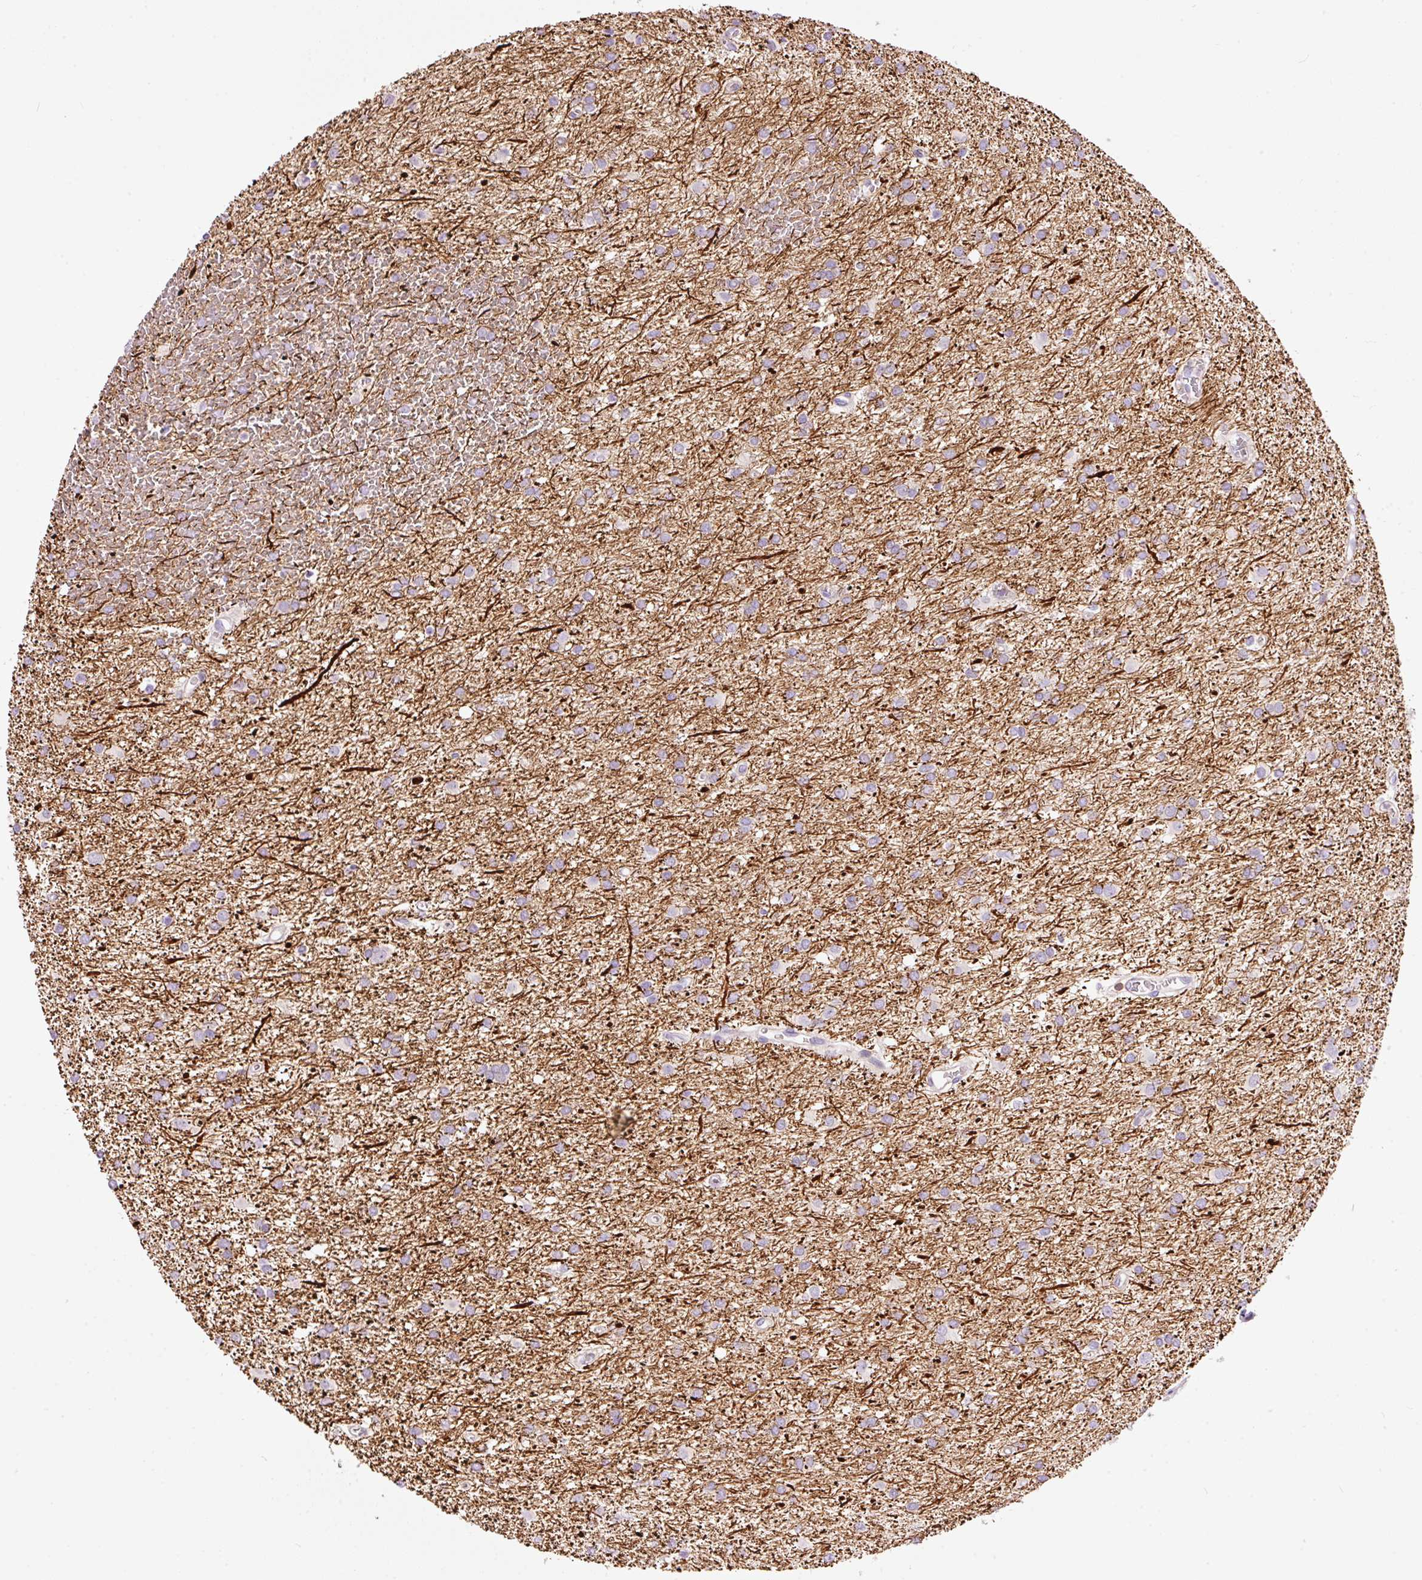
{"staining": {"intensity": "negative", "quantity": "none", "location": "none"}, "tissue": "glioma", "cell_type": "Tumor cells", "image_type": "cancer", "snomed": [{"axis": "morphology", "description": "Glioma, malignant, High grade"}, {"axis": "topography", "description": "Brain"}], "caption": "This is an immunohistochemistry photomicrograph of high-grade glioma (malignant). There is no staining in tumor cells.", "gene": "DOK6", "patient": {"sex": "female", "age": 50}}